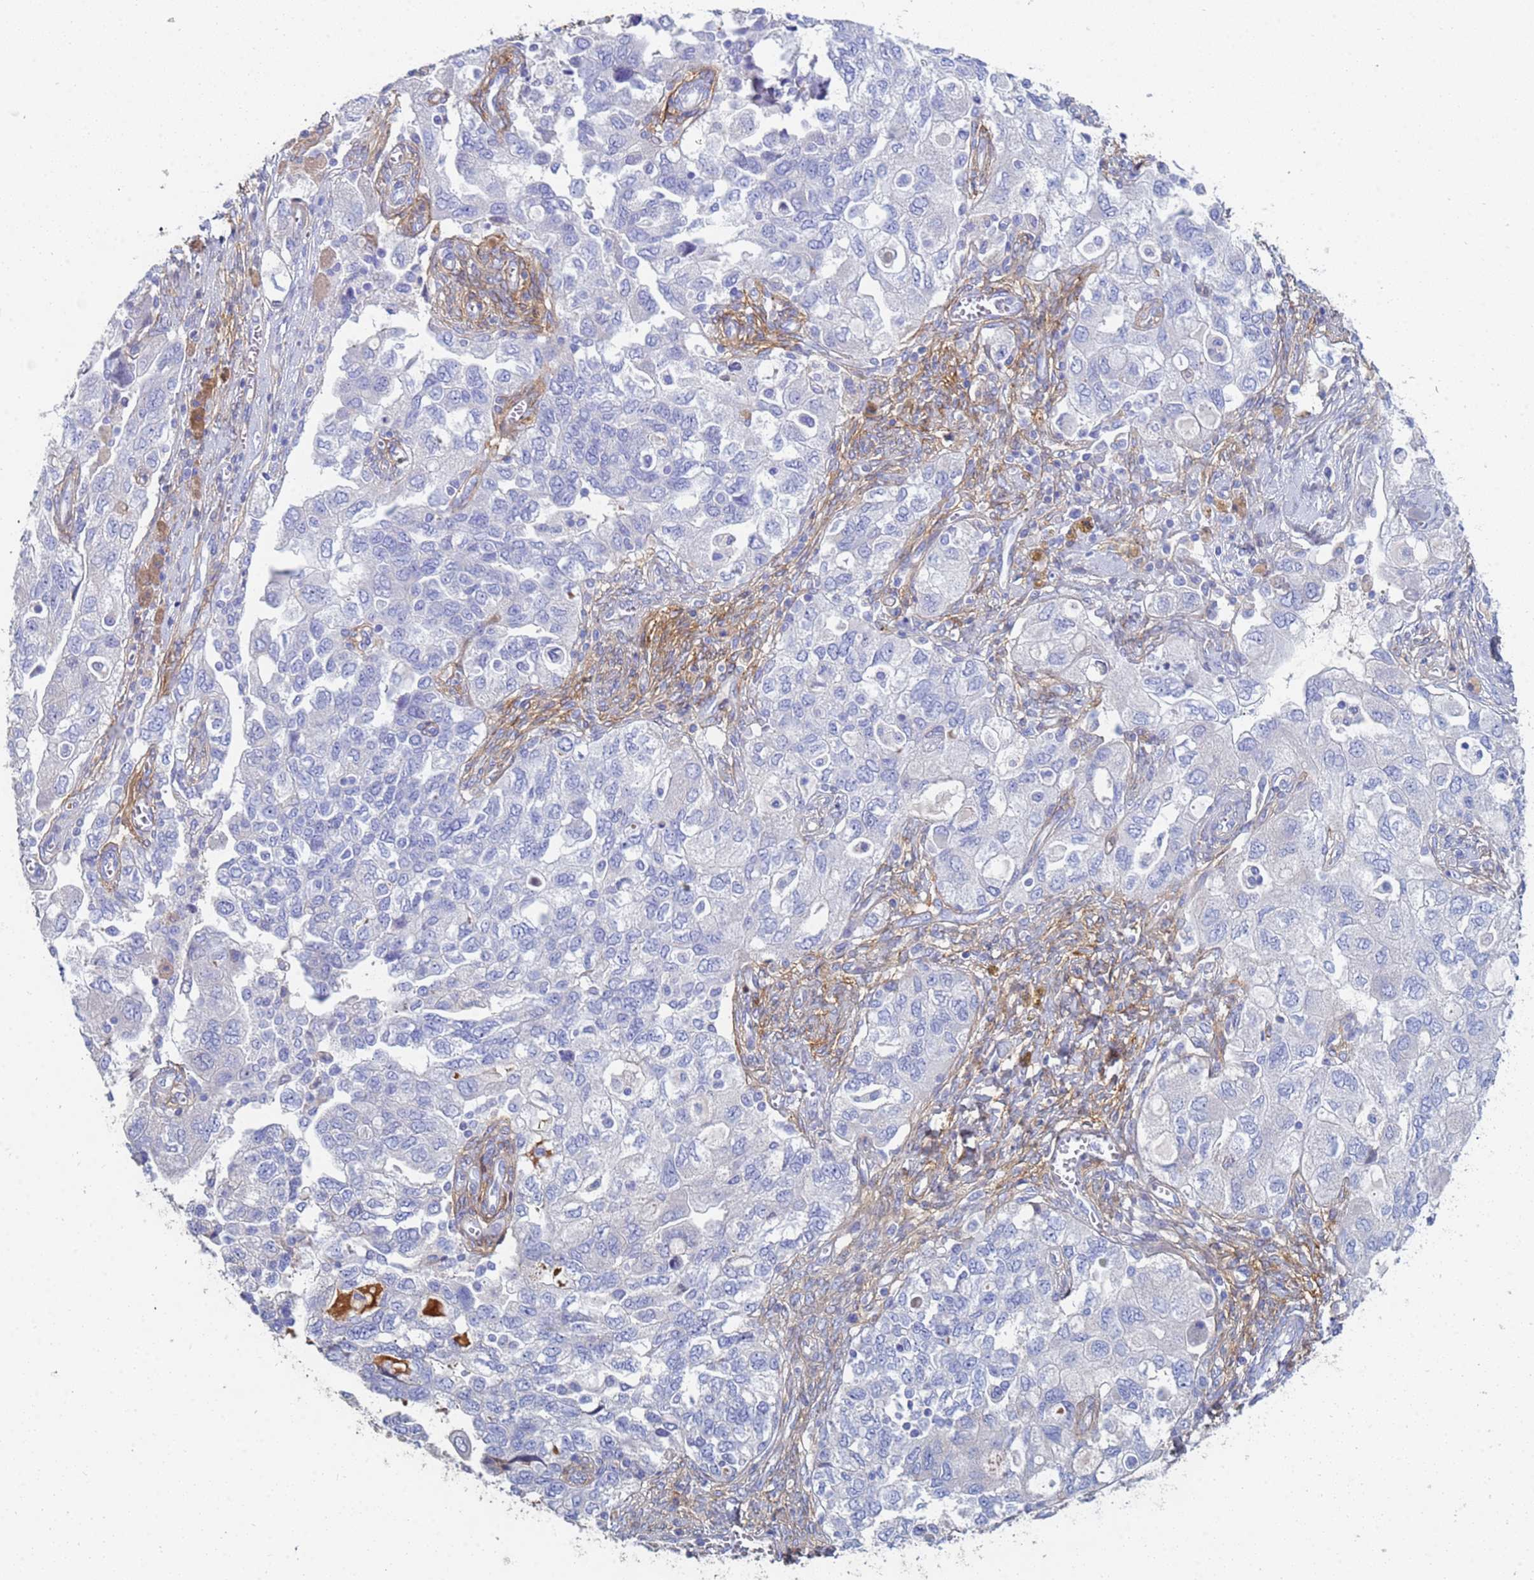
{"staining": {"intensity": "negative", "quantity": "none", "location": "none"}, "tissue": "ovarian cancer", "cell_type": "Tumor cells", "image_type": "cancer", "snomed": [{"axis": "morphology", "description": "Carcinoma, NOS"}, {"axis": "morphology", "description": "Cystadenocarcinoma, serous, NOS"}, {"axis": "topography", "description": "Ovary"}], "caption": "A micrograph of ovarian cancer (carcinoma) stained for a protein demonstrates no brown staining in tumor cells.", "gene": "ABCA8", "patient": {"sex": "female", "age": 69}}